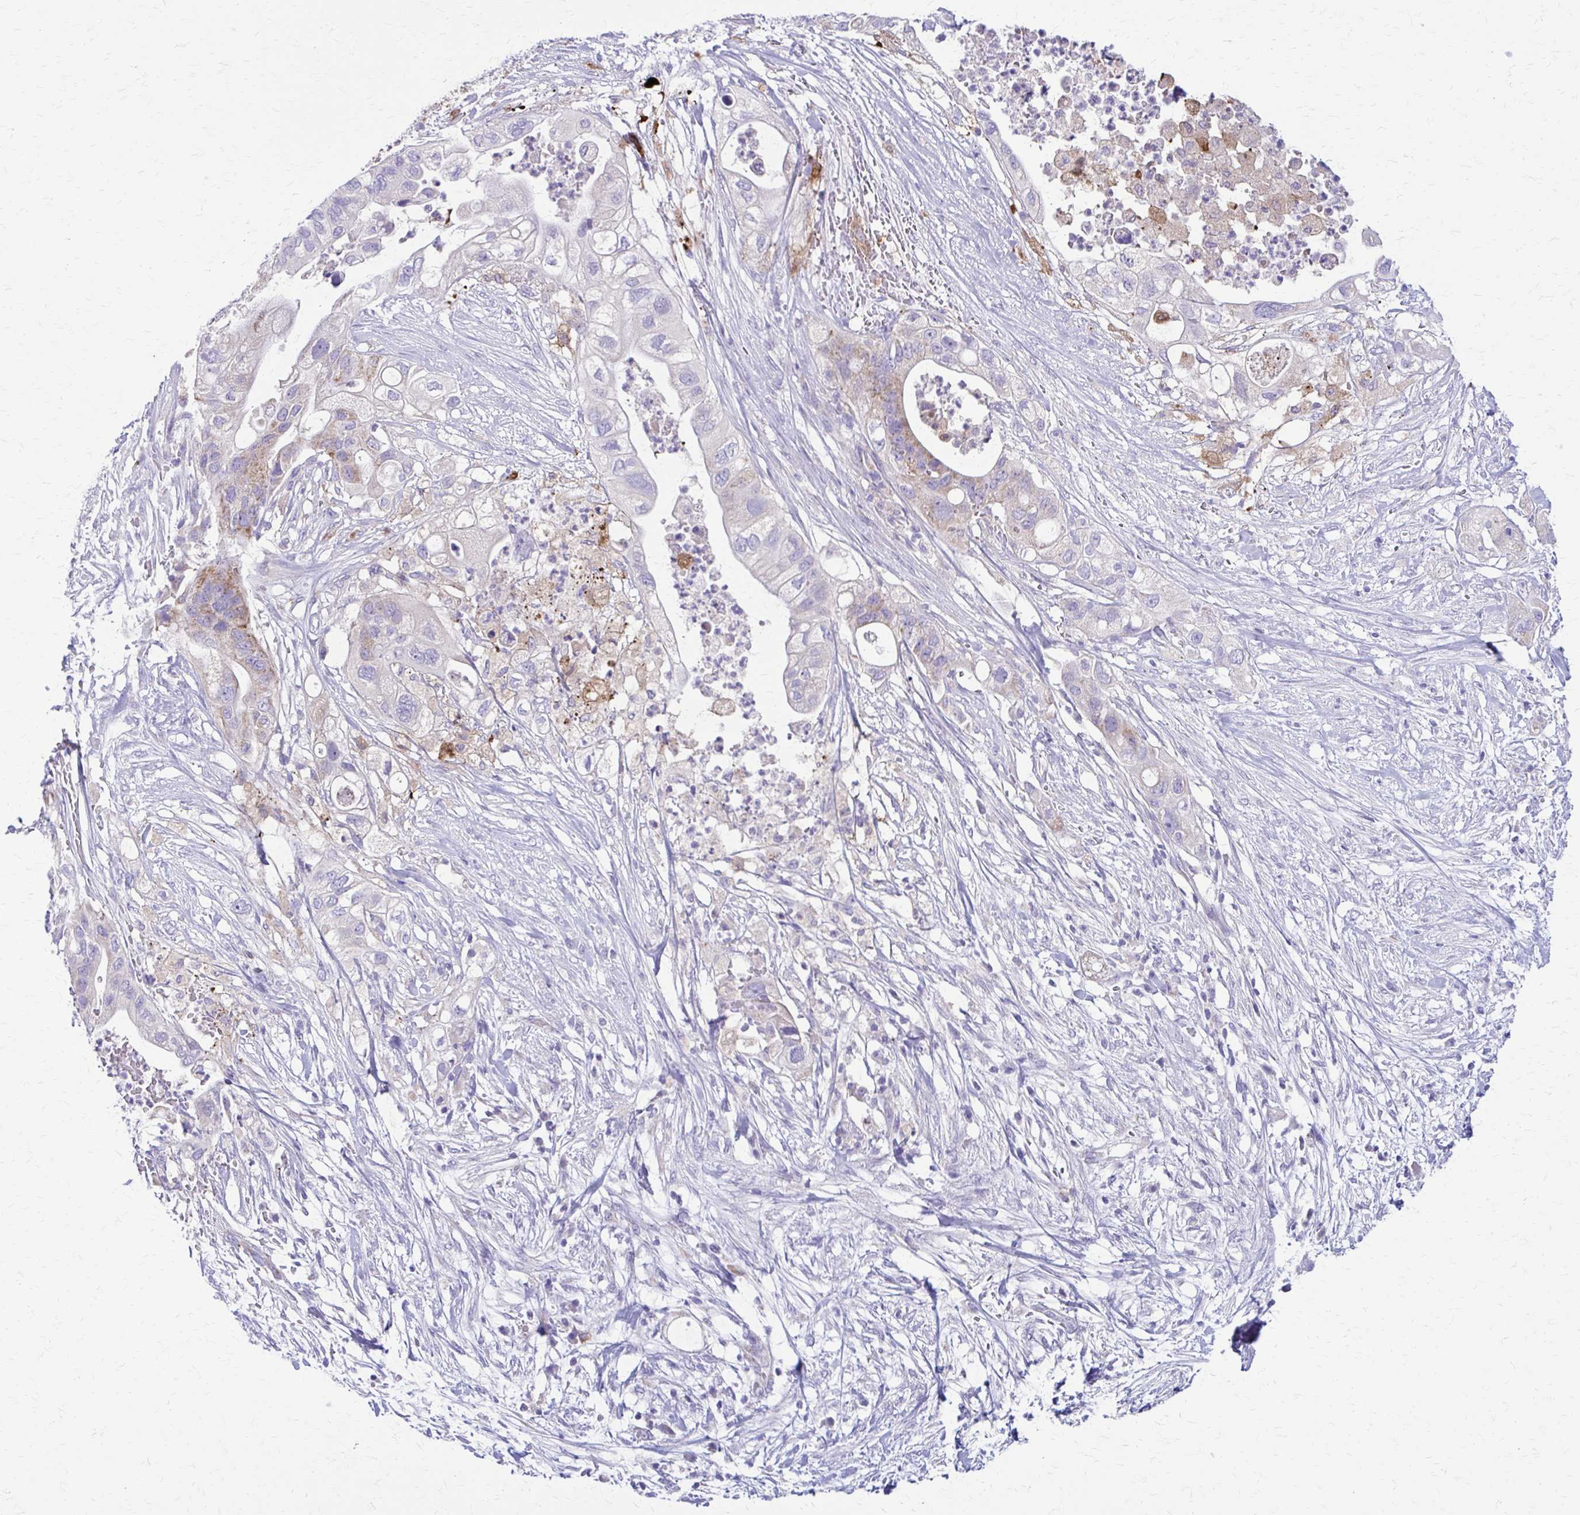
{"staining": {"intensity": "weak", "quantity": "<25%", "location": "cytoplasmic/membranous"}, "tissue": "pancreatic cancer", "cell_type": "Tumor cells", "image_type": "cancer", "snomed": [{"axis": "morphology", "description": "Adenocarcinoma, NOS"}, {"axis": "topography", "description": "Pancreas"}], "caption": "Immunohistochemical staining of human pancreatic adenocarcinoma shows no significant staining in tumor cells.", "gene": "SAMD13", "patient": {"sex": "female", "age": 72}}